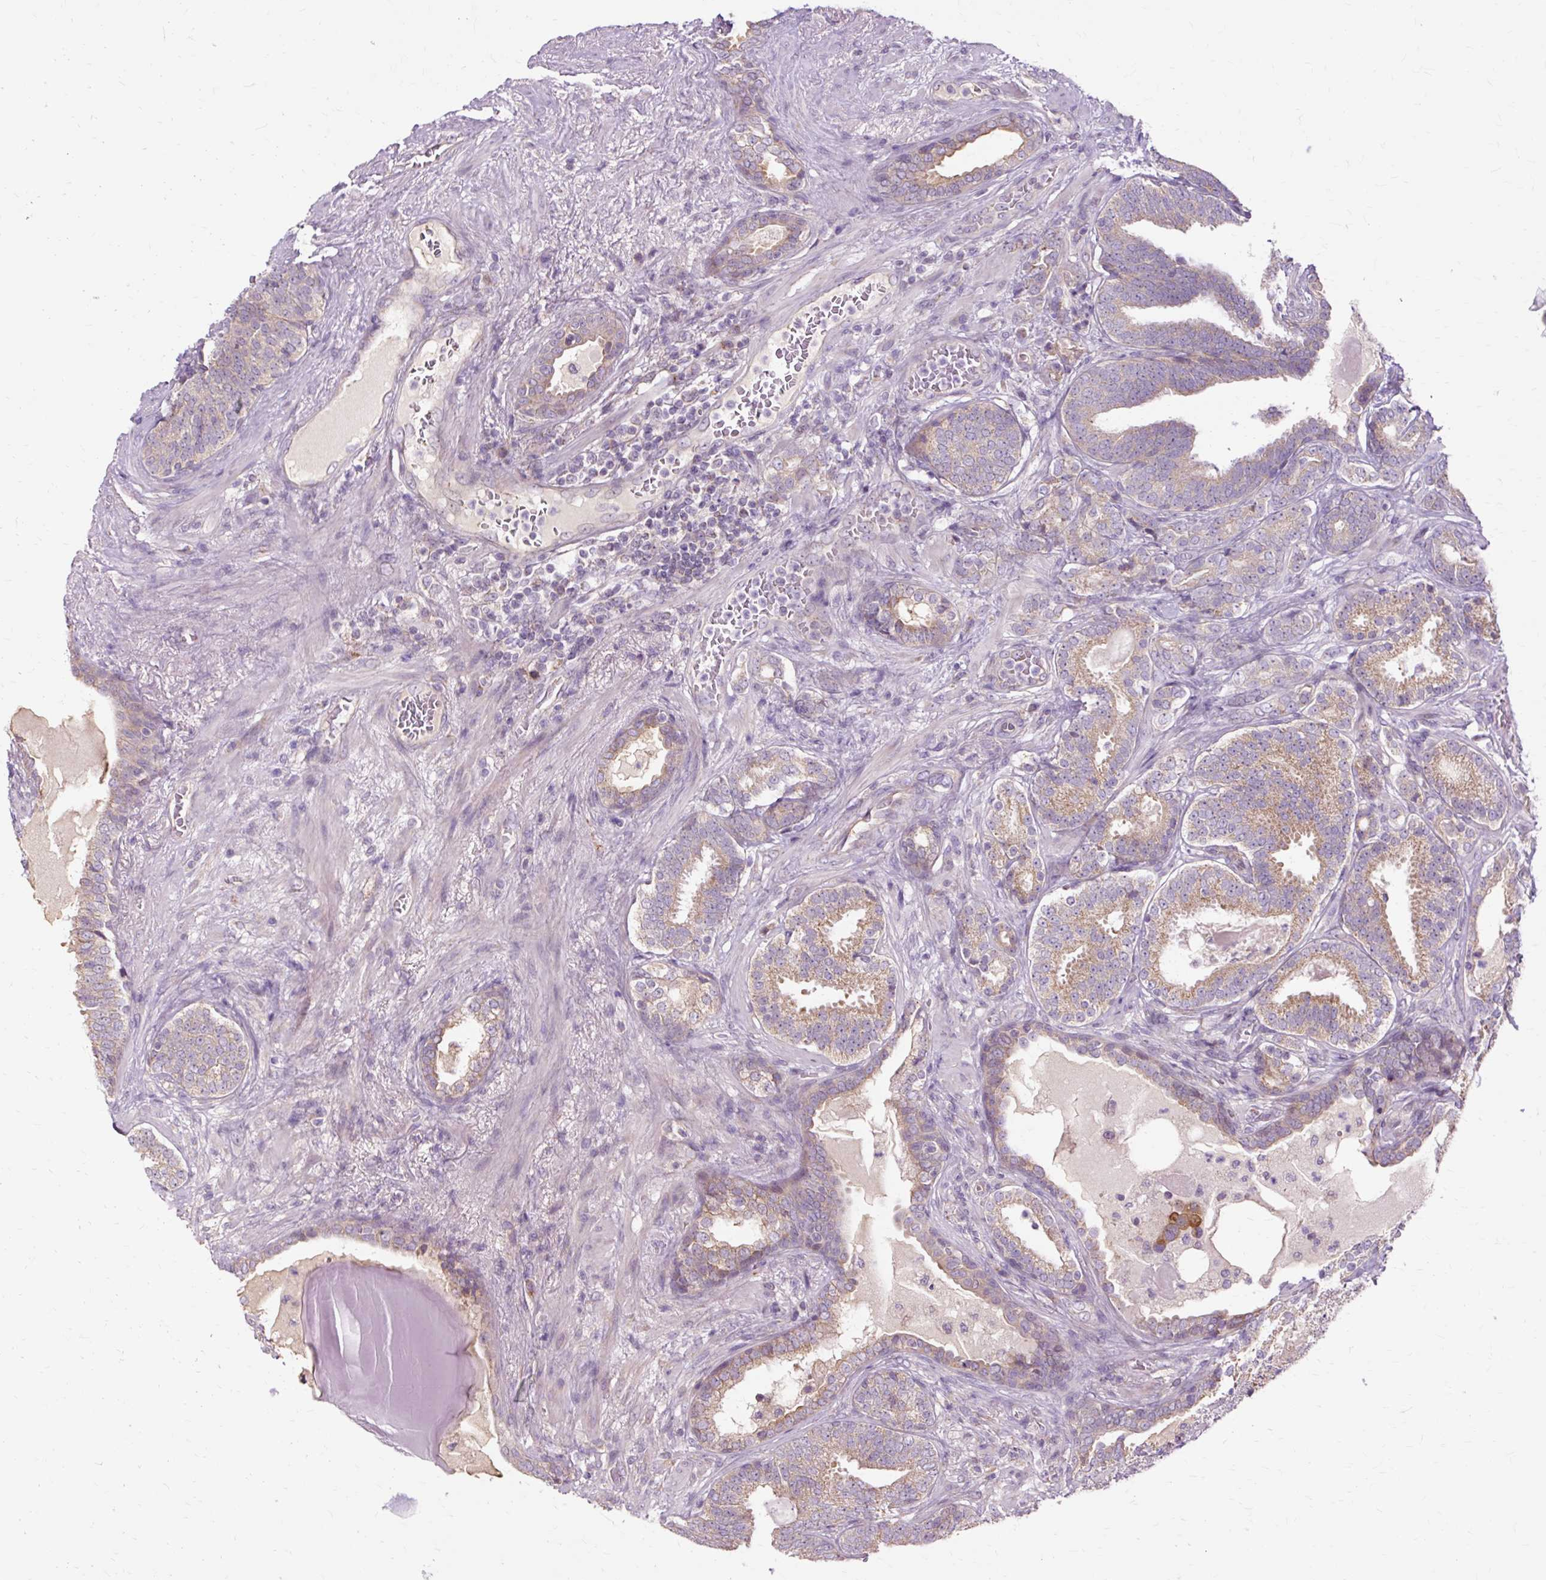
{"staining": {"intensity": "moderate", "quantity": ">75%", "location": "cytoplasmic/membranous"}, "tissue": "prostate cancer", "cell_type": "Tumor cells", "image_type": "cancer", "snomed": [{"axis": "morphology", "description": "Adenocarcinoma, High grade"}, {"axis": "topography", "description": "Prostate"}], "caption": "Protein analysis of prostate high-grade adenocarcinoma tissue shows moderate cytoplasmic/membranous expression in approximately >75% of tumor cells. (Brightfield microscopy of DAB IHC at high magnification).", "gene": "PDZD2", "patient": {"sex": "male", "age": 65}}